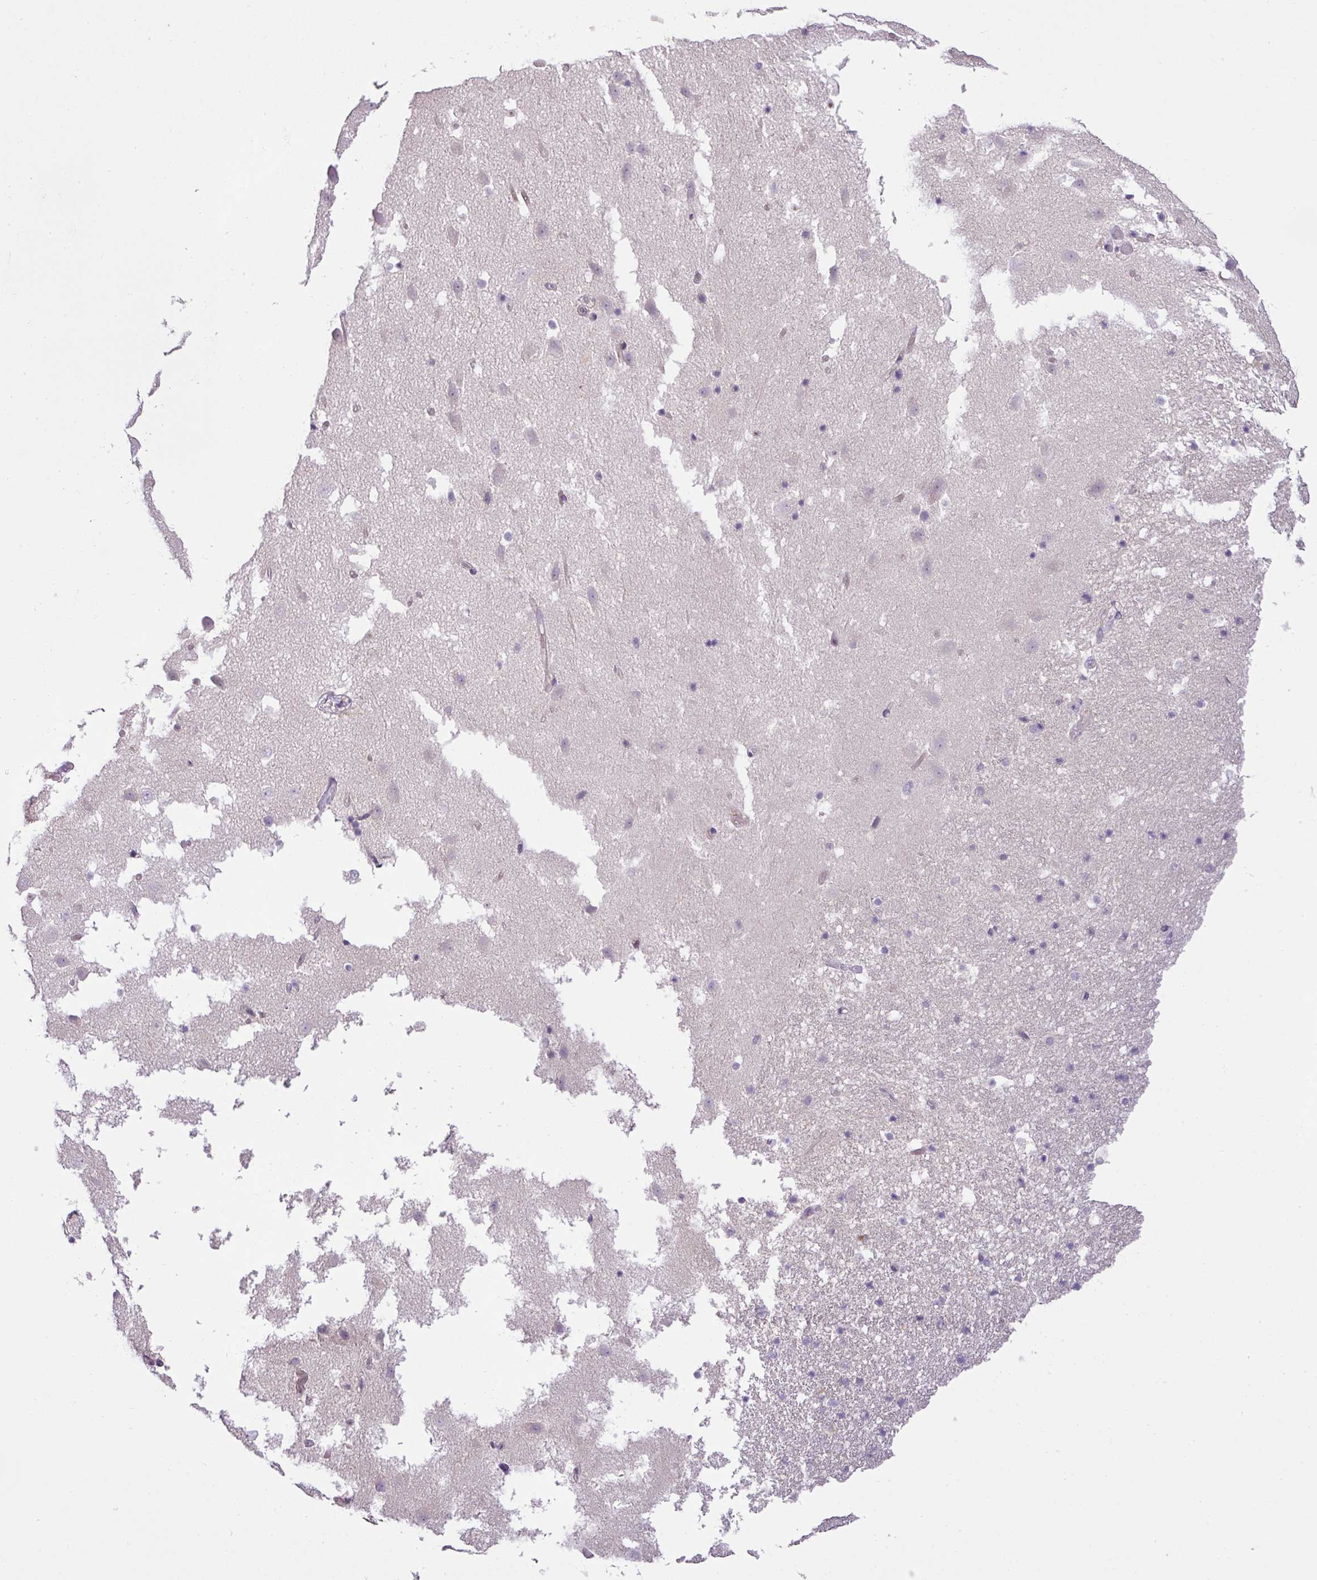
{"staining": {"intensity": "negative", "quantity": "none", "location": "none"}, "tissue": "hippocampus", "cell_type": "Glial cells", "image_type": "normal", "snomed": [{"axis": "morphology", "description": "Normal tissue, NOS"}, {"axis": "topography", "description": "Hippocampus"}], "caption": "The immunohistochemistry image has no significant staining in glial cells of hippocampus.", "gene": "HOXC13", "patient": {"sex": "female", "age": 52}}